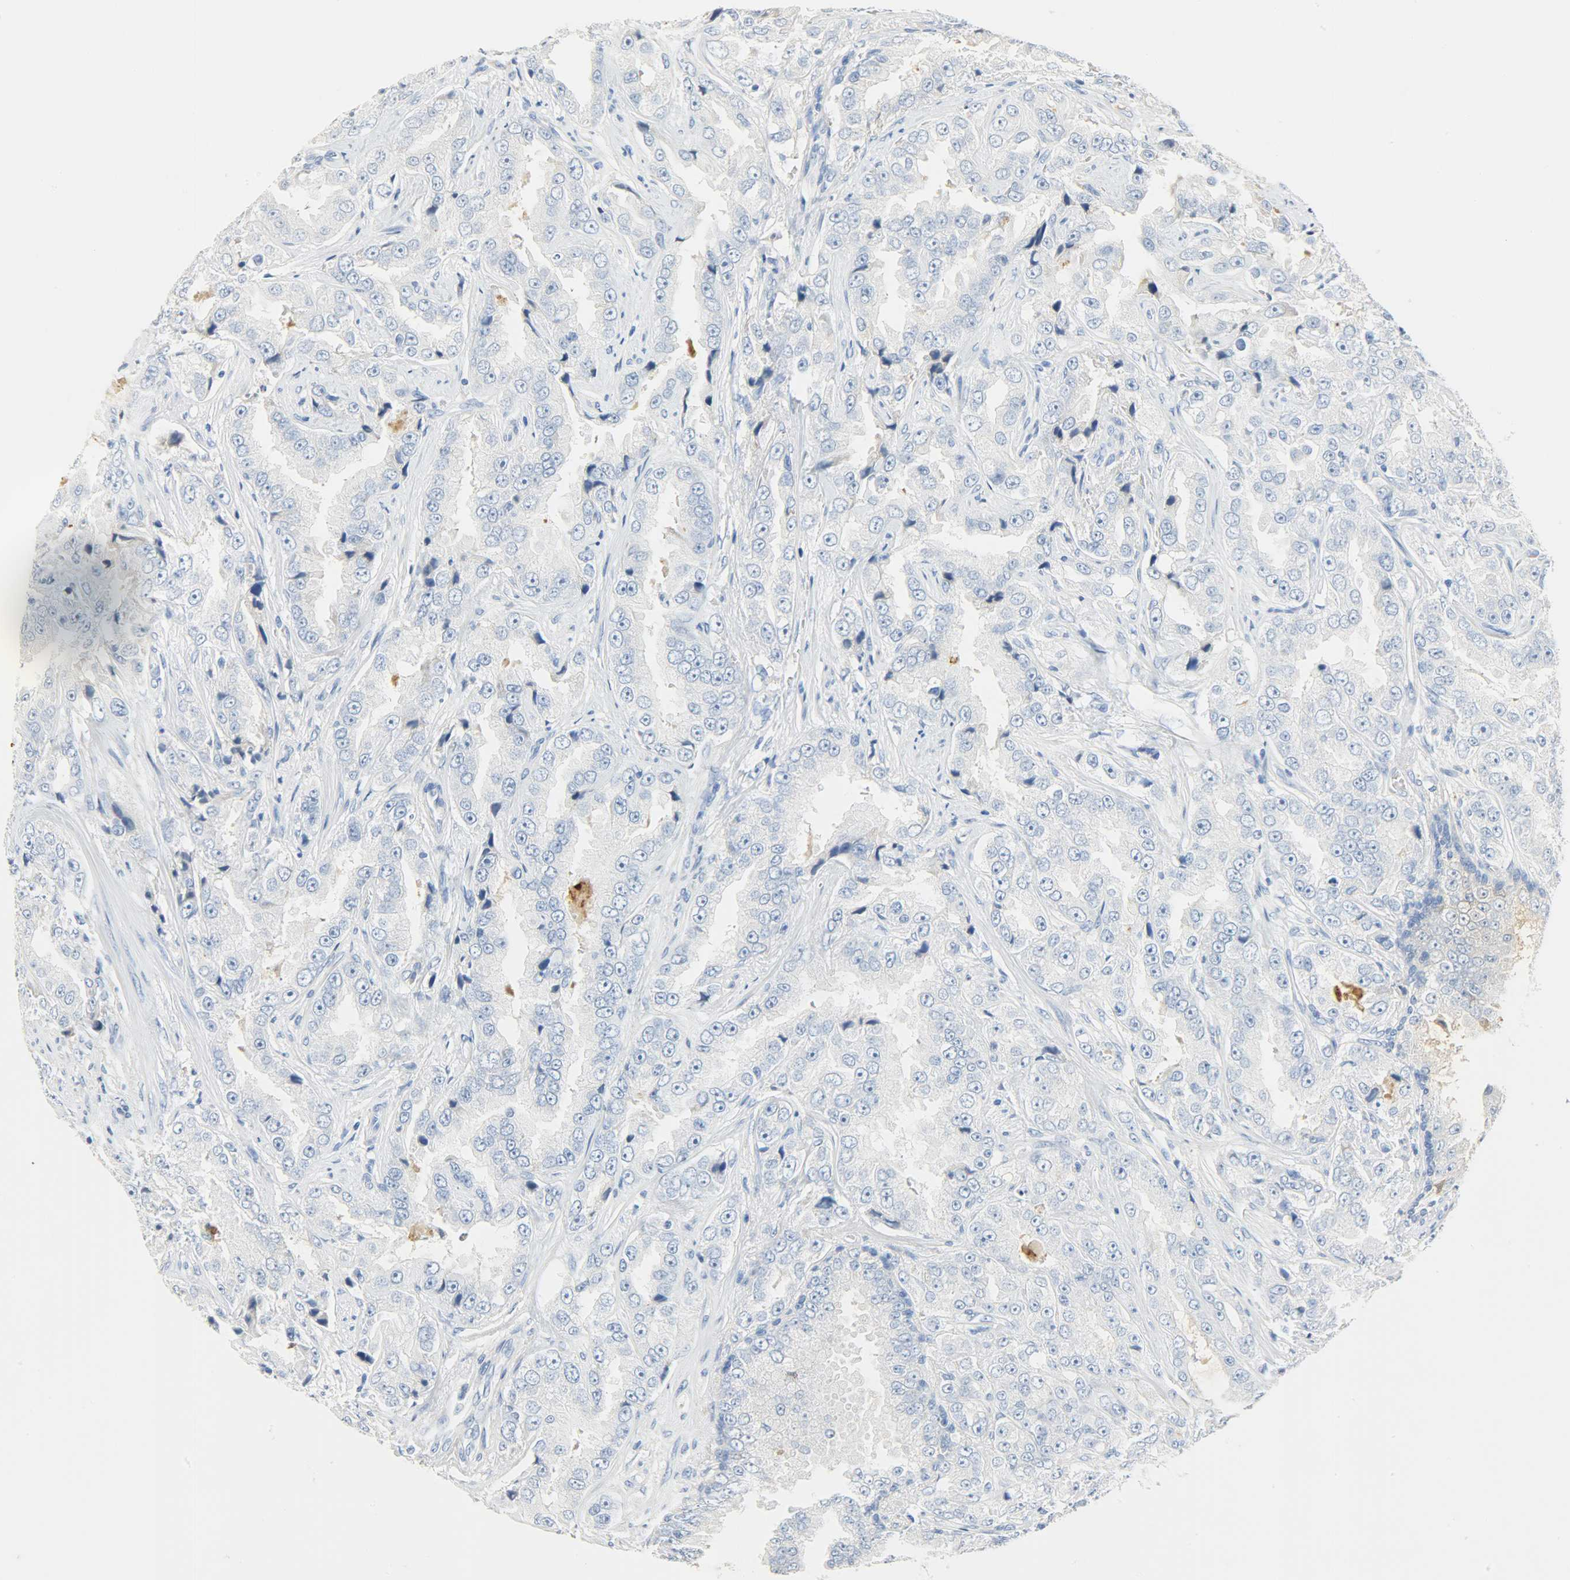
{"staining": {"intensity": "negative", "quantity": "none", "location": "none"}, "tissue": "prostate cancer", "cell_type": "Tumor cells", "image_type": "cancer", "snomed": [{"axis": "morphology", "description": "Adenocarcinoma, High grade"}, {"axis": "topography", "description": "Prostate"}], "caption": "A high-resolution micrograph shows IHC staining of prostate cancer (high-grade adenocarcinoma), which exhibits no significant staining in tumor cells.", "gene": "CRP", "patient": {"sex": "male", "age": 73}}